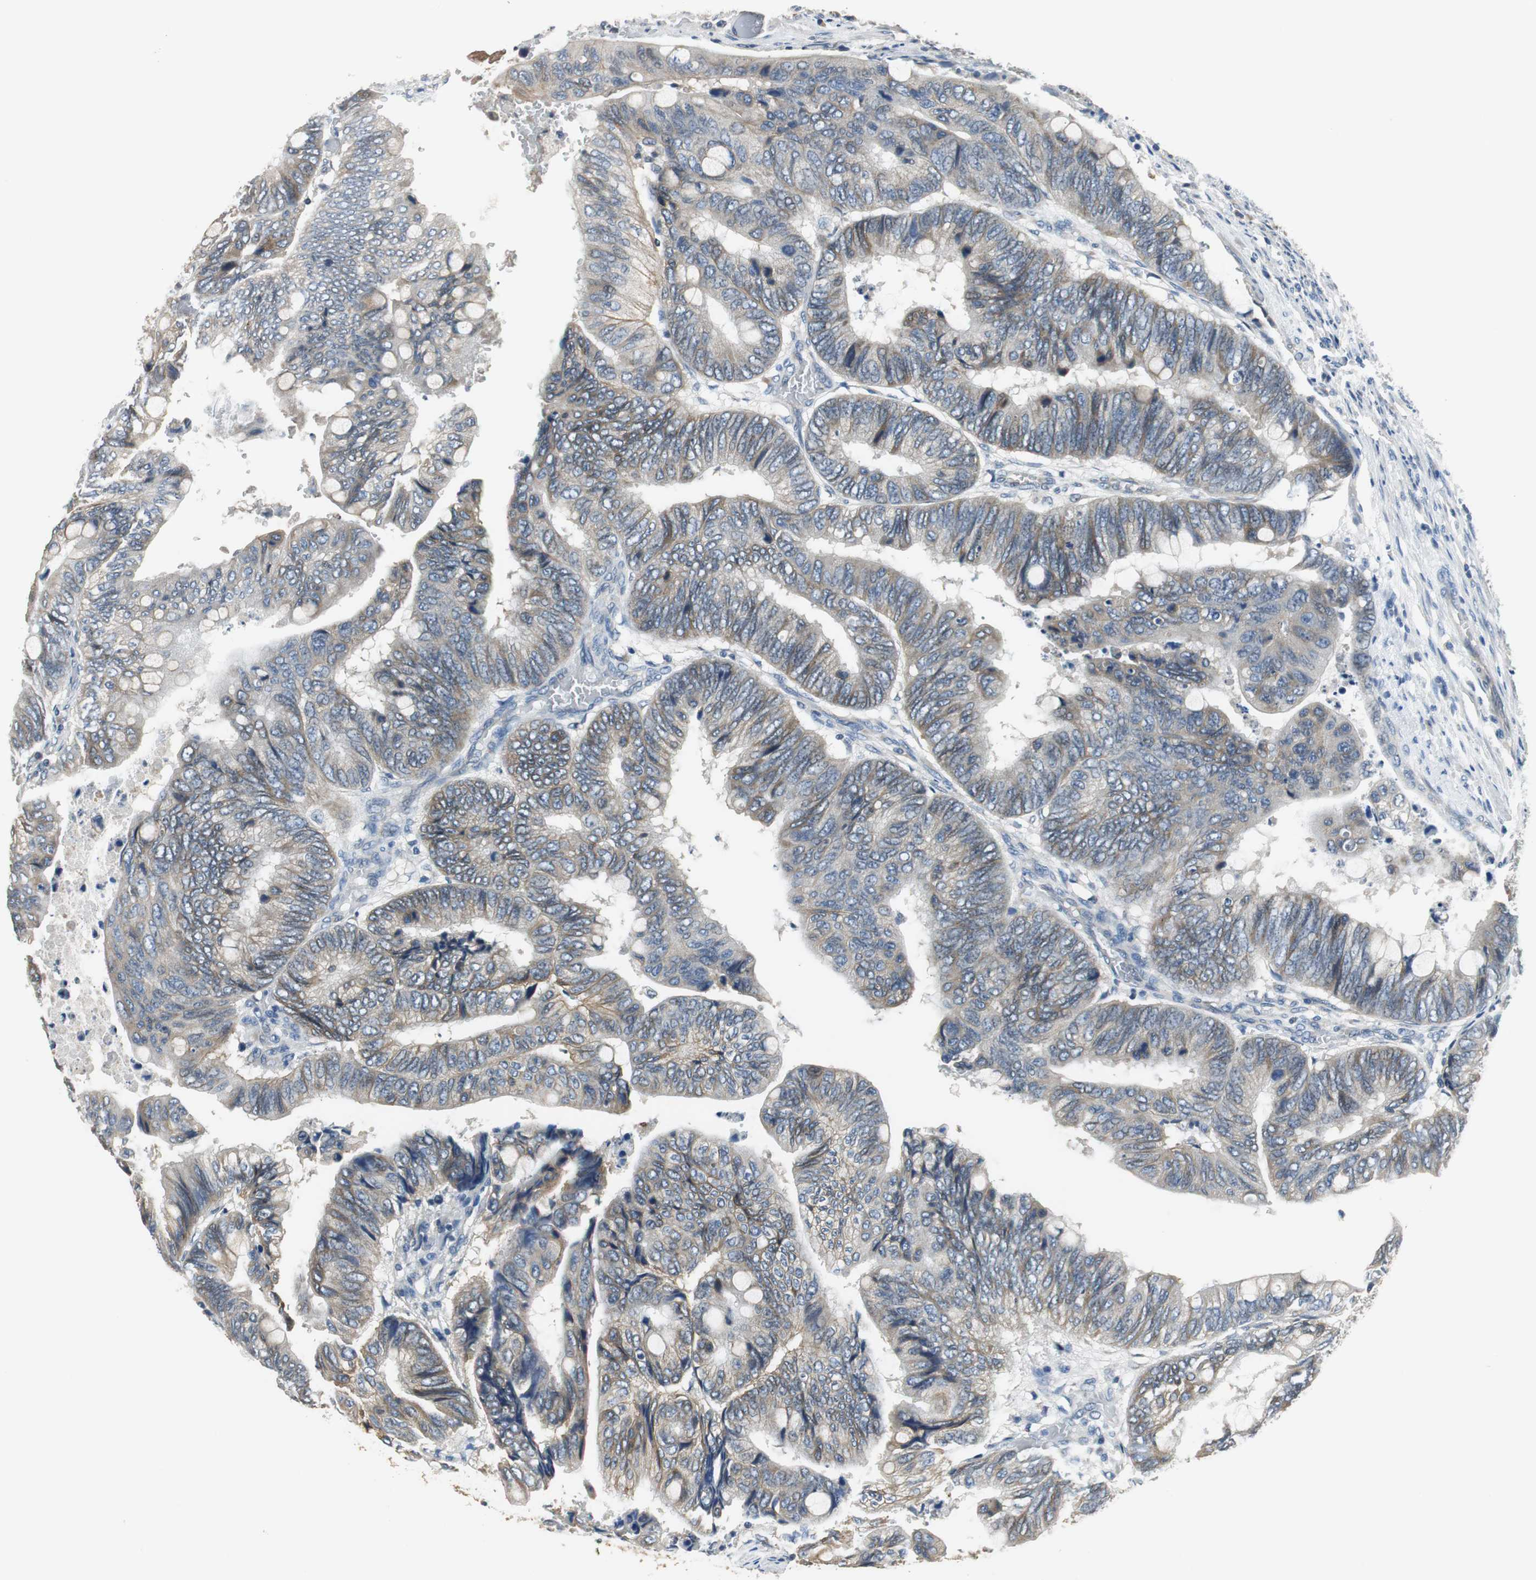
{"staining": {"intensity": "weak", "quantity": ">75%", "location": "cytoplasmic/membranous"}, "tissue": "colorectal cancer", "cell_type": "Tumor cells", "image_type": "cancer", "snomed": [{"axis": "morphology", "description": "Normal tissue, NOS"}, {"axis": "morphology", "description": "Adenocarcinoma, NOS"}, {"axis": "topography", "description": "Rectum"}, {"axis": "topography", "description": "Peripheral nerve tissue"}], "caption": "Immunohistochemistry image of human adenocarcinoma (colorectal) stained for a protein (brown), which exhibits low levels of weak cytoplasmic/membranous positivity in approximately >75% of tumor cells.", "gene": "MTIF2", "patient": {"sex": "male", "age": 92}}